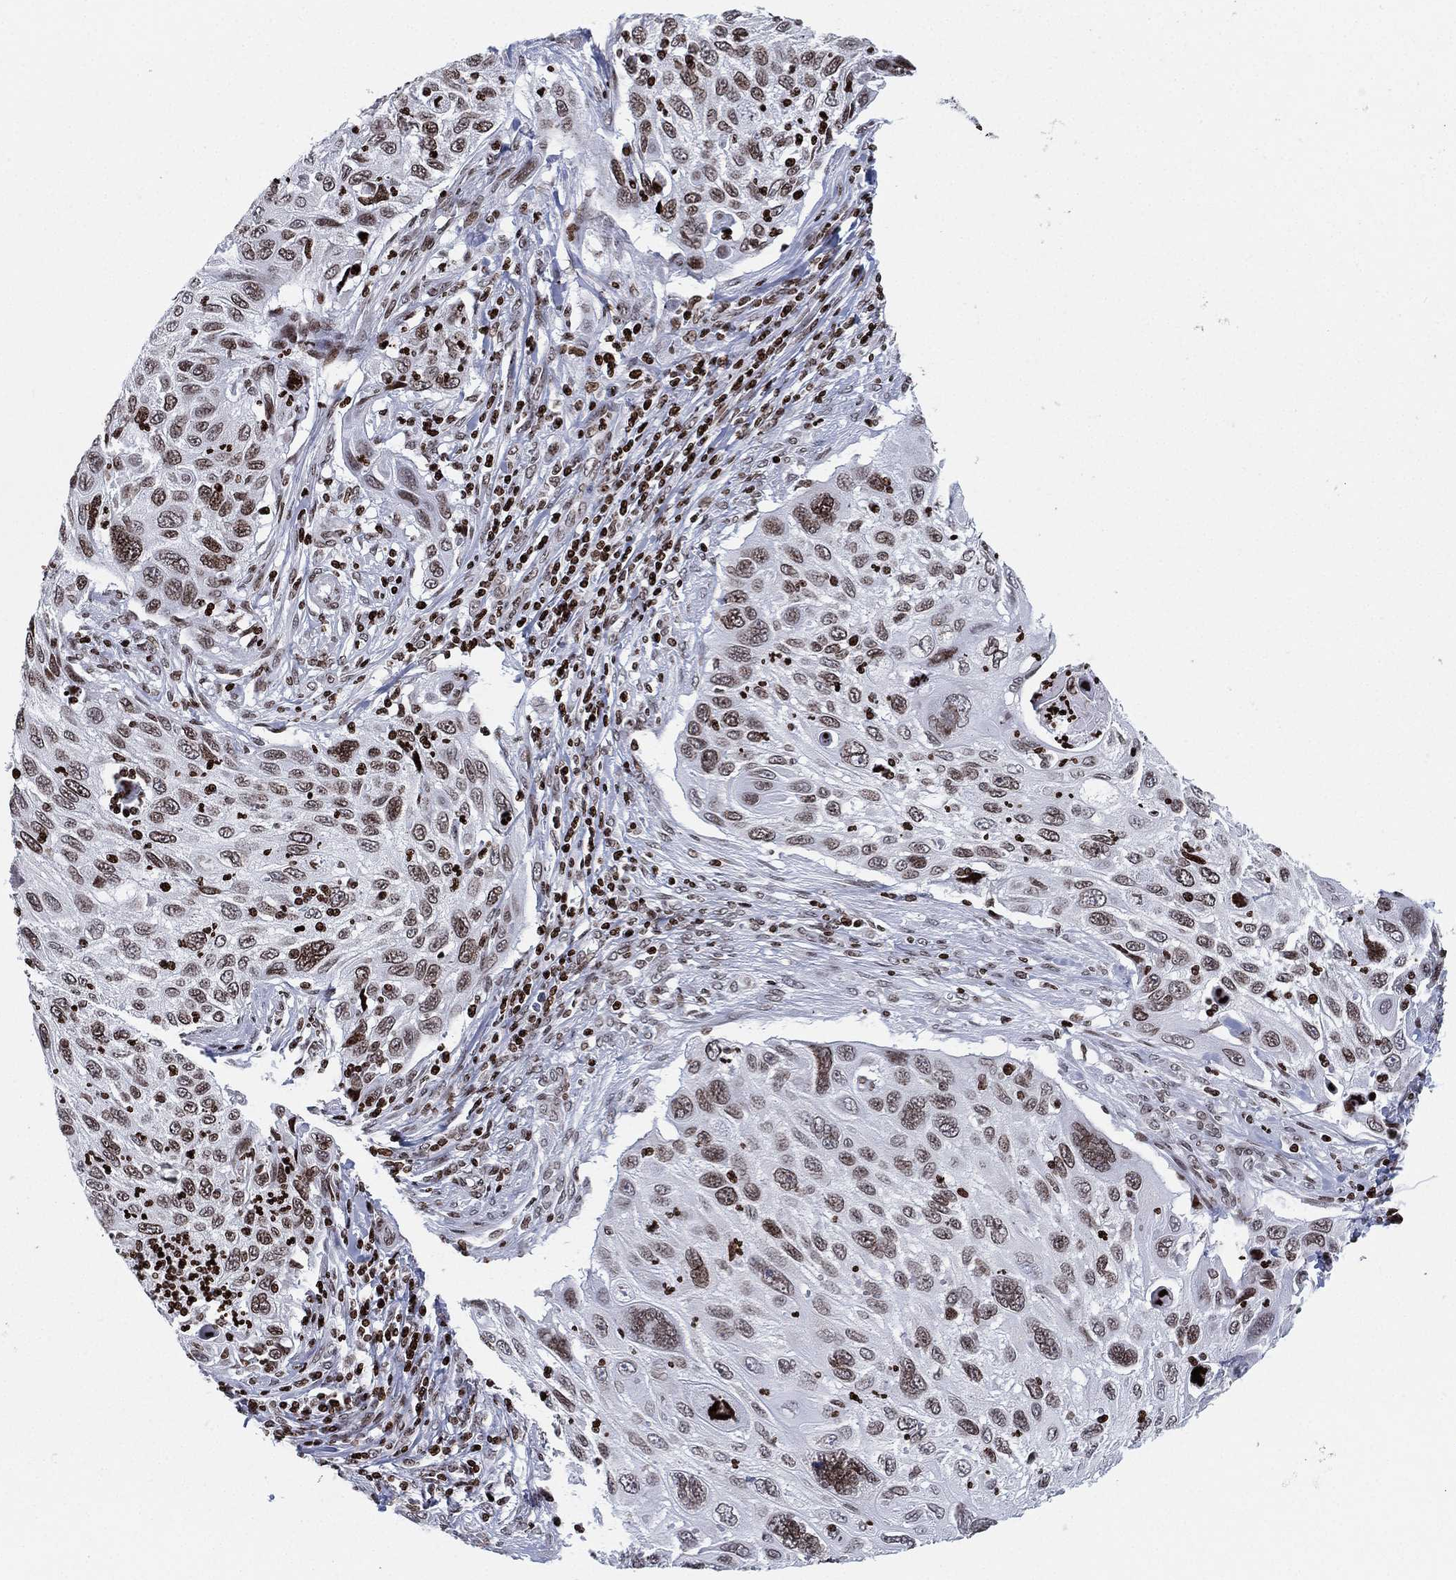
{"staining": {"intensity": "strong", "quantity": "<25%", "location": "nuclear"}, "tissue": "cervical cancer", "cell_type": "Tumor cells", "image_type": "cancer", "snomed": [{"axis": "morphology", "description": "Squamous cell carcinoma, NOS"}, {"axis": "topography", "description": "Cervix"}], "caption": "An image of human squamous cell carcinoma (cervical) stained for a protein shows strong nuclear brown staining in tumor cells.", "gene": "MFSD14A", "patient": {"sex": "female", "age": 70}}